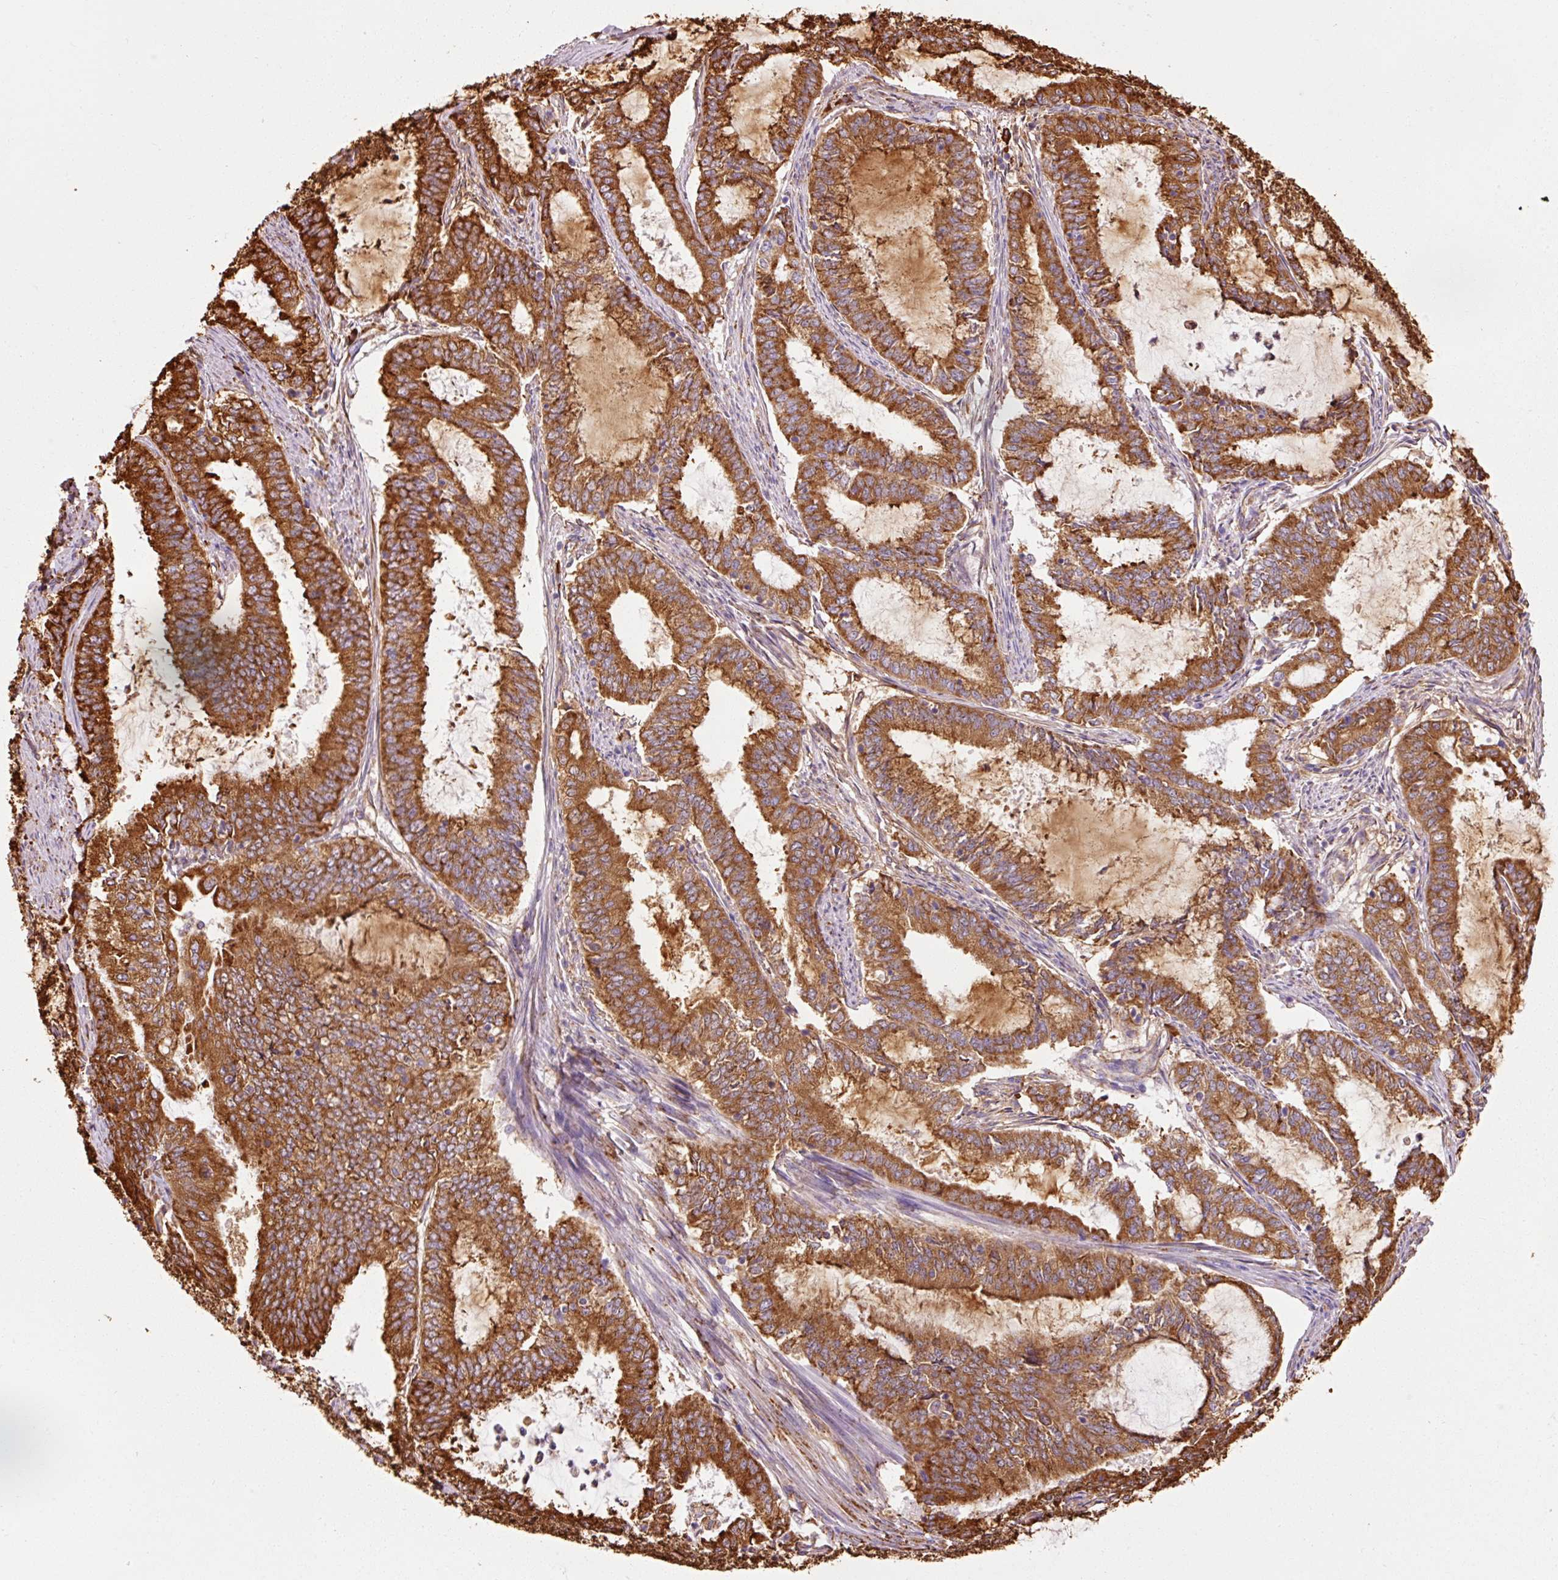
{"staining": {"intensity": "strong", "quantity": ">75%", "location": "cytoplasmic/membranous"}, "tissue": "endometrial cancer", "cell_type": "Tumor cells", "image_type": "cancer", "snomed": [{"axis": "morphology", "description": "Adenocarcinoma, NOS"}, {"axis": "topography", "description": "Endometrium"}], "caption": "A high amount of strong cytoplasmic/membranous expression is appreciated in approximately >75% of tumor cells in endometrial cancer (adenocarcinoma) tissue.", "gene": "KLC1", "patient": {"sex": "female", "age": 51}}